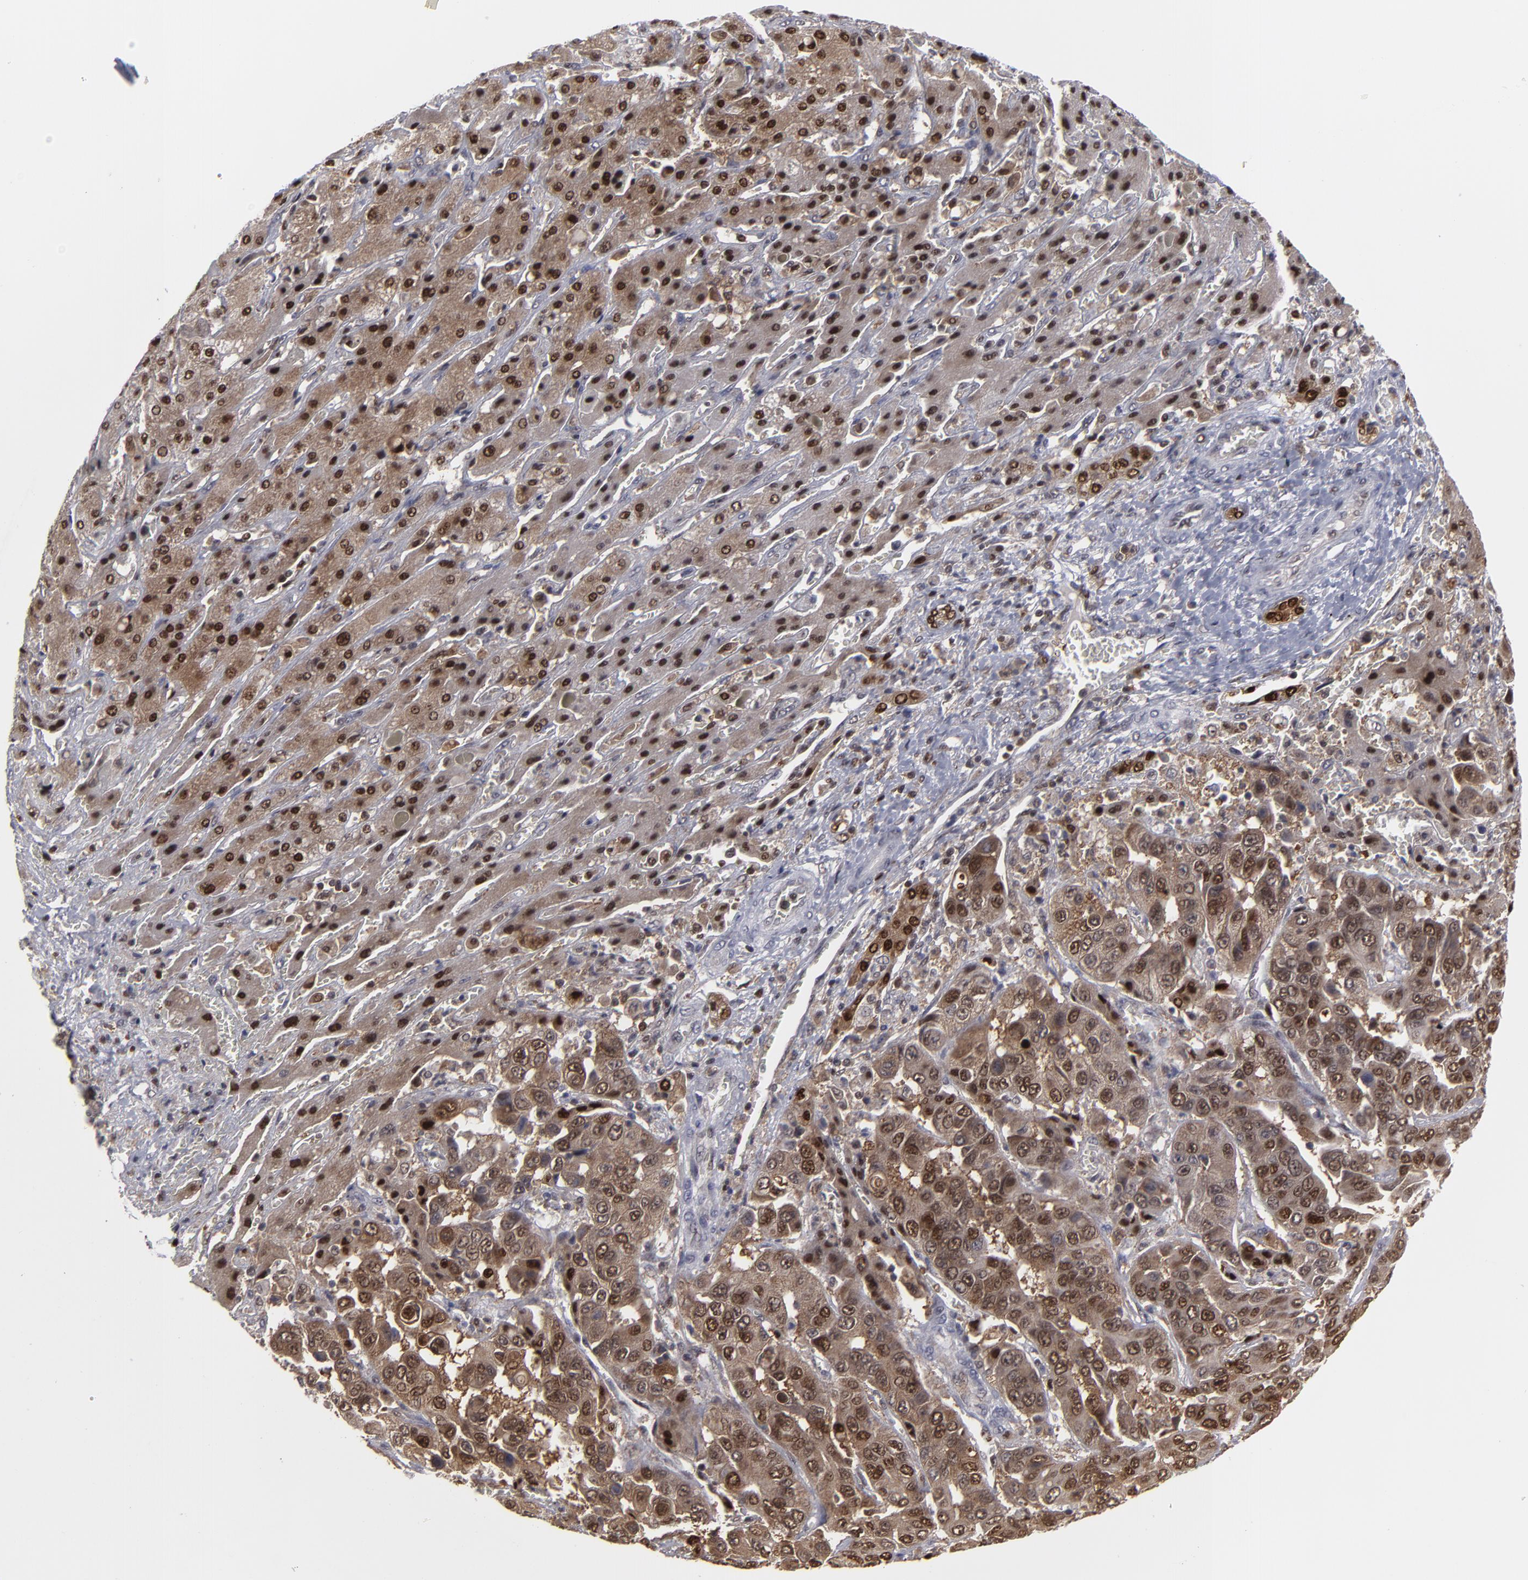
{"staining": {"intensity": "moderate", "quantity": ">75%", "location": "cytoplasmic/membranous,nuclear"}, "tissue": "liver cancer", "cell_type": "Tumor cells", "image_type": "cancer", "snomed": [{"axis": "morphology", "description": "Cholangiocarcinoma"}, {"axis": "topography", "description": "Liver"}], "caption": "Liver cancer (cholangiocarcinoma) stained for a protein displays moderate cytoplasmic/membranous and nuclear positivity in tumor cells. (DAB IHC with brightfield microscopy, high magnification).", "gene": "GSR", "patient": {"sex": "female", "age": 52}}